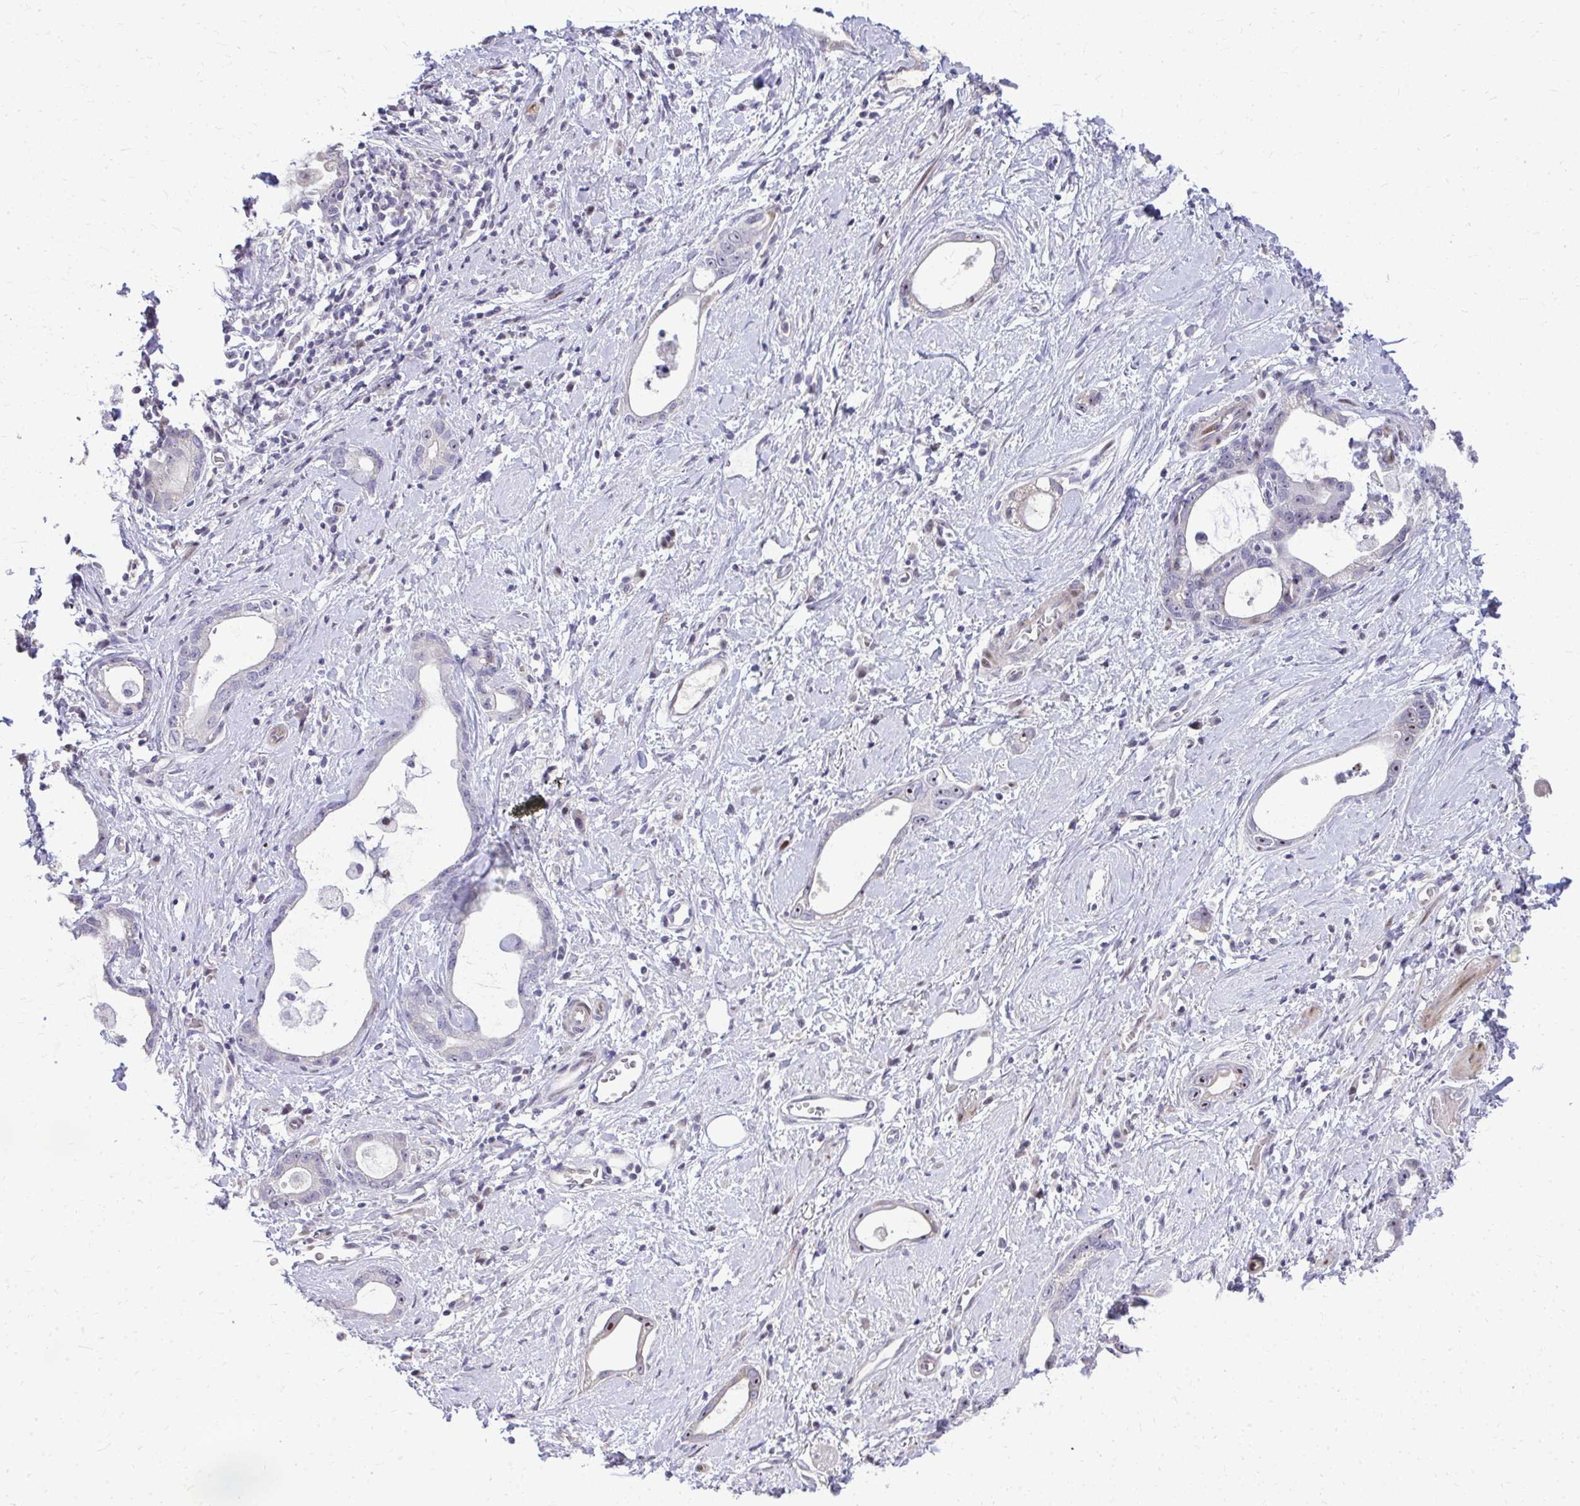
{"staining": {"intensity": "negative", "quantity": "none", "location": "none"}, "tissue": "stomach cancer", "cell_type": "Tumor cells", "image_type": "cancer", "snomed": [{"axis": "morphology", "description": "Adenocarcinoma, NOS"}, {"axis": "topography", "description": "Stomach"}], "caption": "This micrograph is of stomach adenocarcinoma stained with immunohistochemistry to label a protein in brown with the nuclei are counter-stained blue. There is no staining in tumor cells. Nuclei are stained in blue.", "gene": "DLX4", "patient": {"sex": "male", "age": 55}}